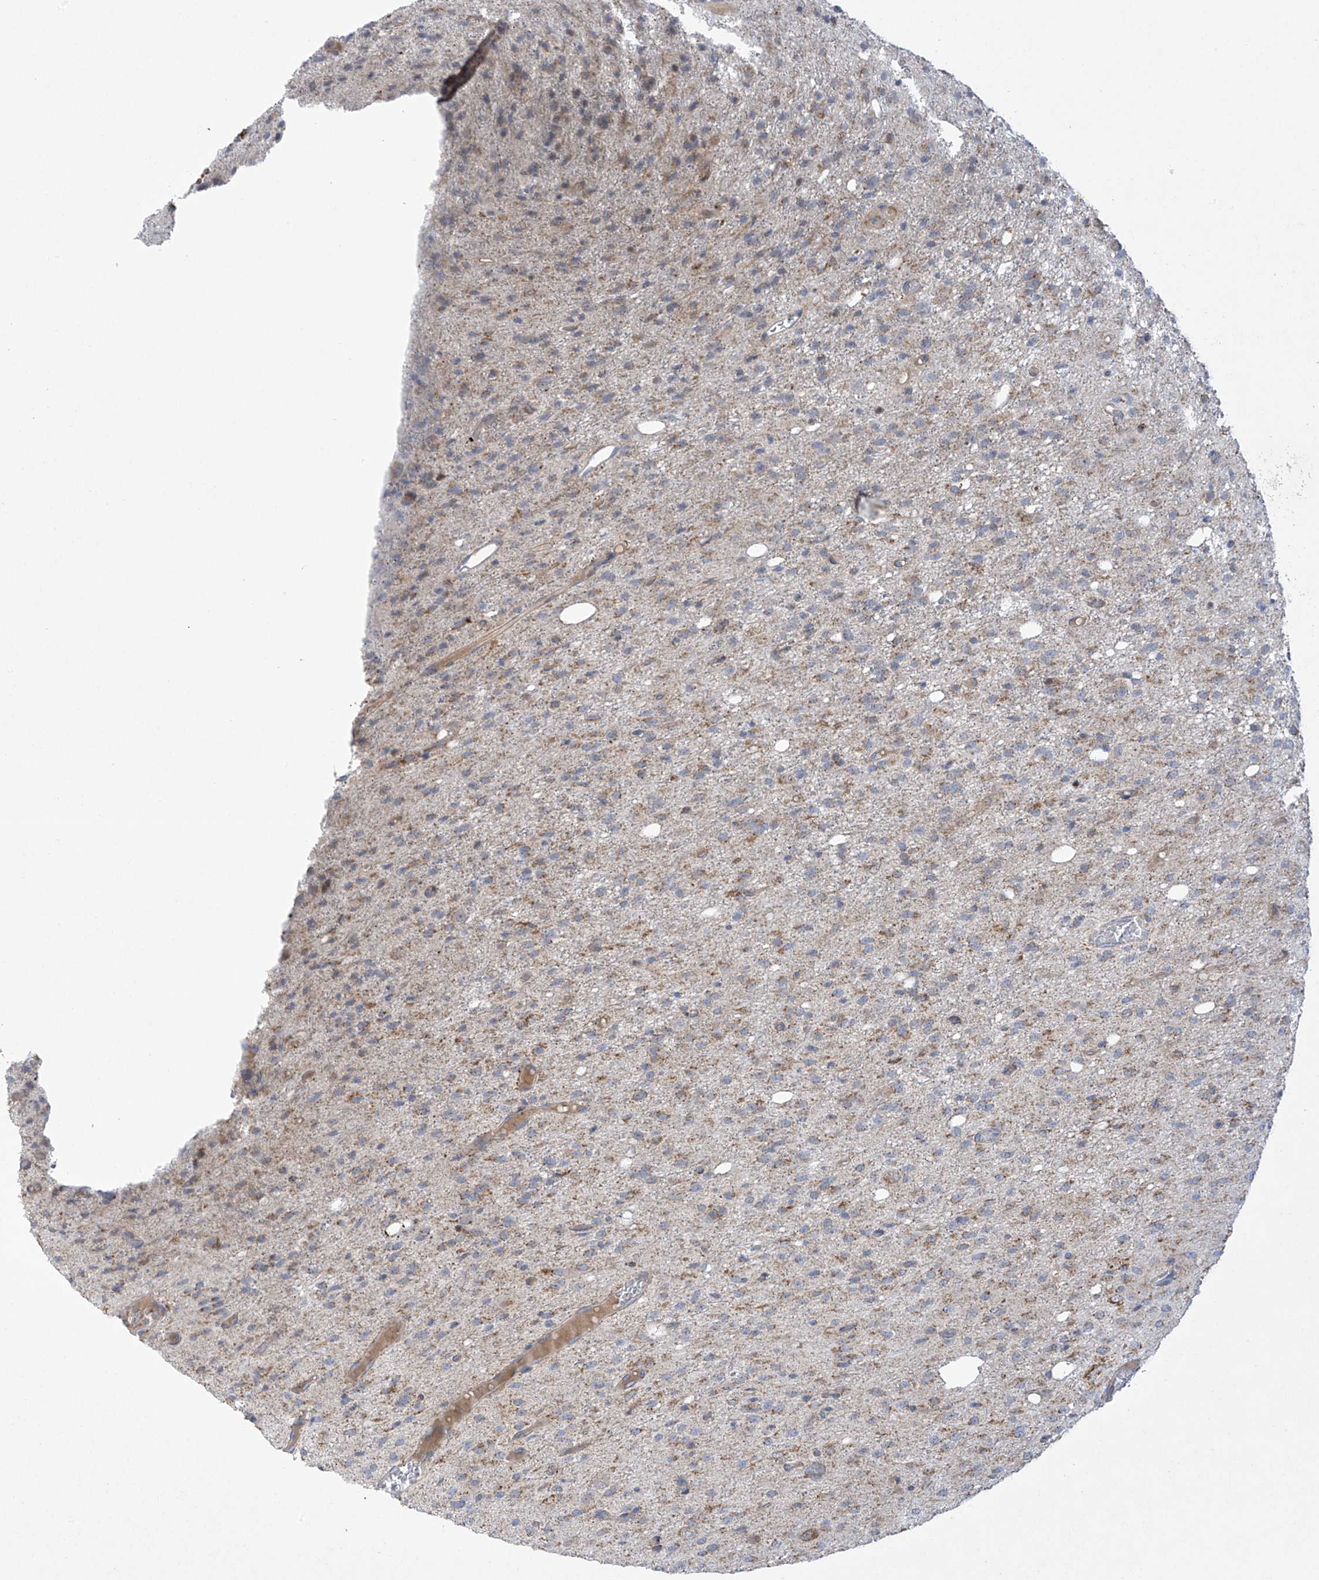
{"staining": {"intensity": "weak", "quantity": "<25%", "location": "cytoplasmic/membranous"}, "tissue": "glioma", "cell_type": "Tumor cells", "image_type": "cancer", "snomed": [{"axis": "morphology", "description": "Glioma, malignant, High grade"}, {"axis": "topography", "description": "Brain"}], "caption": "The histopathology image exhibits no staining of tumor cells in glioma. (DAB (3,3'-diaminobenzidine) immunohistochemistry (IHC) with hematoxylin counter stain).", "gene": "METTL18", "patient": {"sex": "female", "age": 59}}